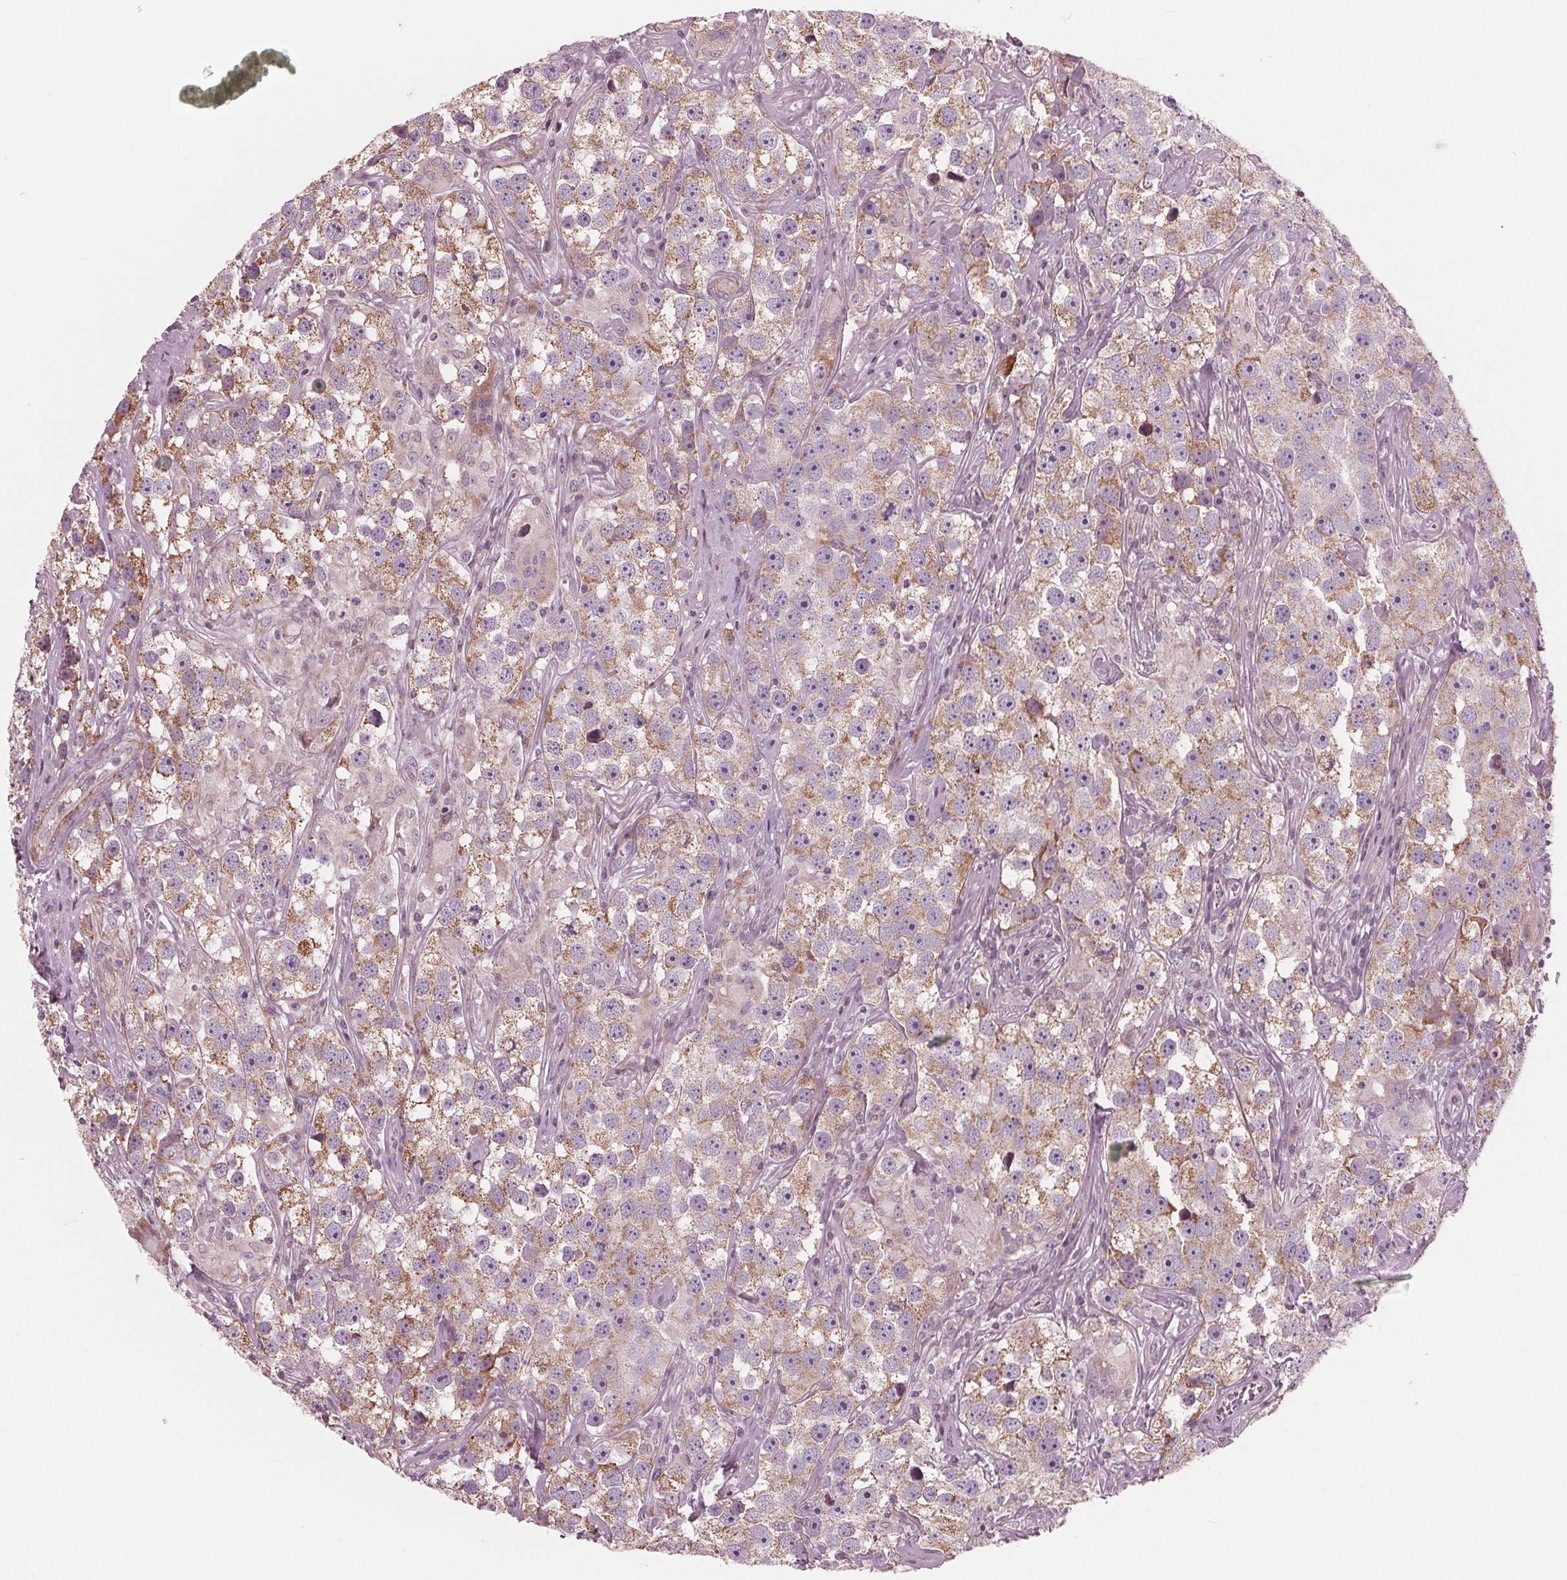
{"staining": {"intensity": "moderate", "quantity": "25%-75%", "location": "cytoplasmic/membranous"}, "tissue": "testis cancer", "cell_type": "Tumor cells", "image_type": "cancer", "snomed": [{"axis": "morphology", "description": "Seminoma, NOS"}, {"axis": "topography", "description": "Testis"}], "caption": "The immunohistochemical stain labels moderate cytoplasmic/membranous expression in tumor cells of testis cancer (seminoma) tissue.", "gene": "DCAF4L2", "patient": {"sex": "male", "age": 49}}